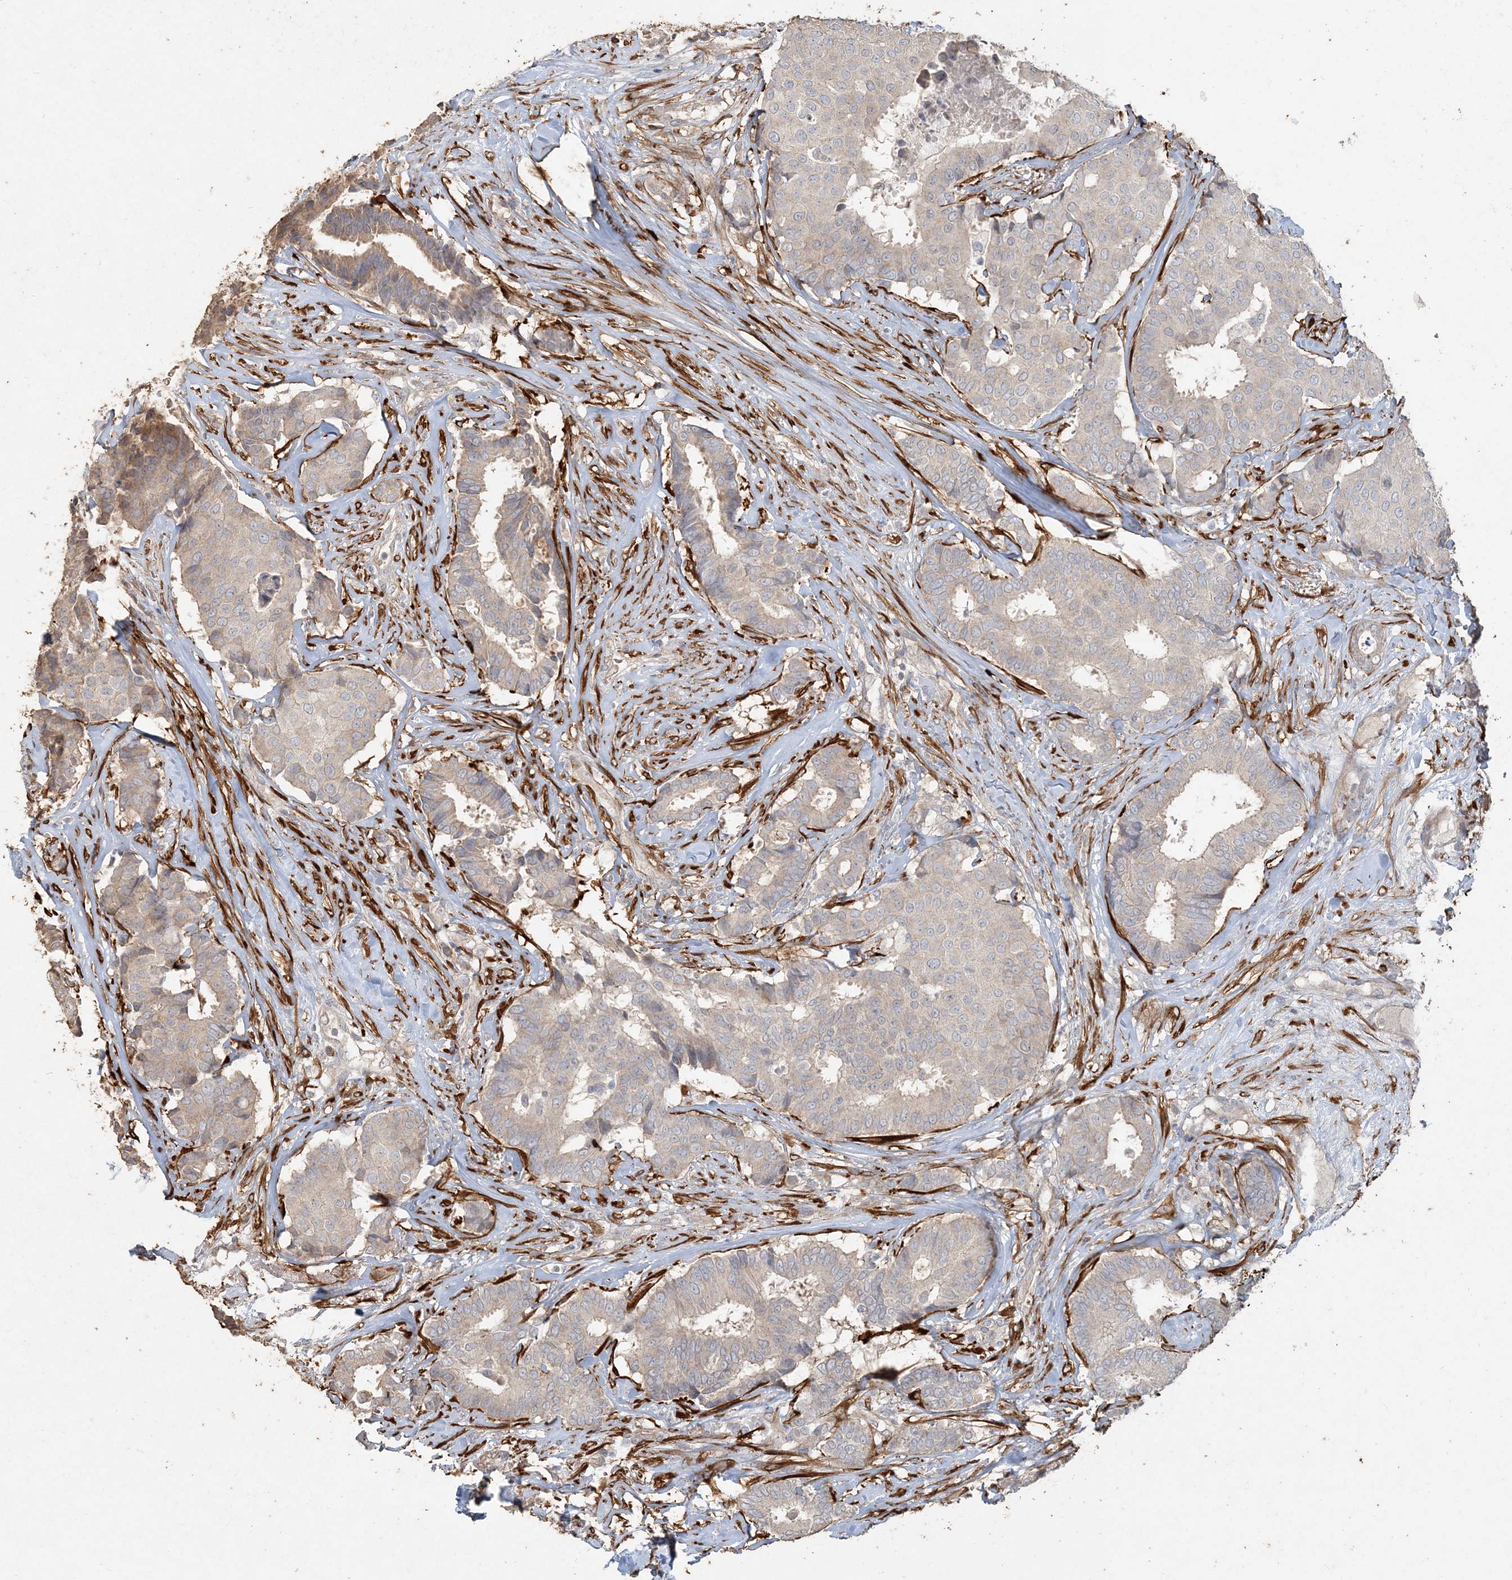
{"staining": {"intensity": "negative", "quantity": "none", "location": "none"}, "tissue": "breast cancer", "cell_type": "Tumor cells", "image_type": "cancer", "snomed": [{"axis": "morphology", "description": "Duct carcinoma"}, {"axis": "topography", "description": "Breast"}], "caption": "An immunohistochemistry (IHC) micrograph of intraductal carcinoma (breast) is shown. There is no staining in tumor cells of intraductal carcinoma (breast).", "gene": "RNF145", "patient": {"sex": "female", "age": 75}}